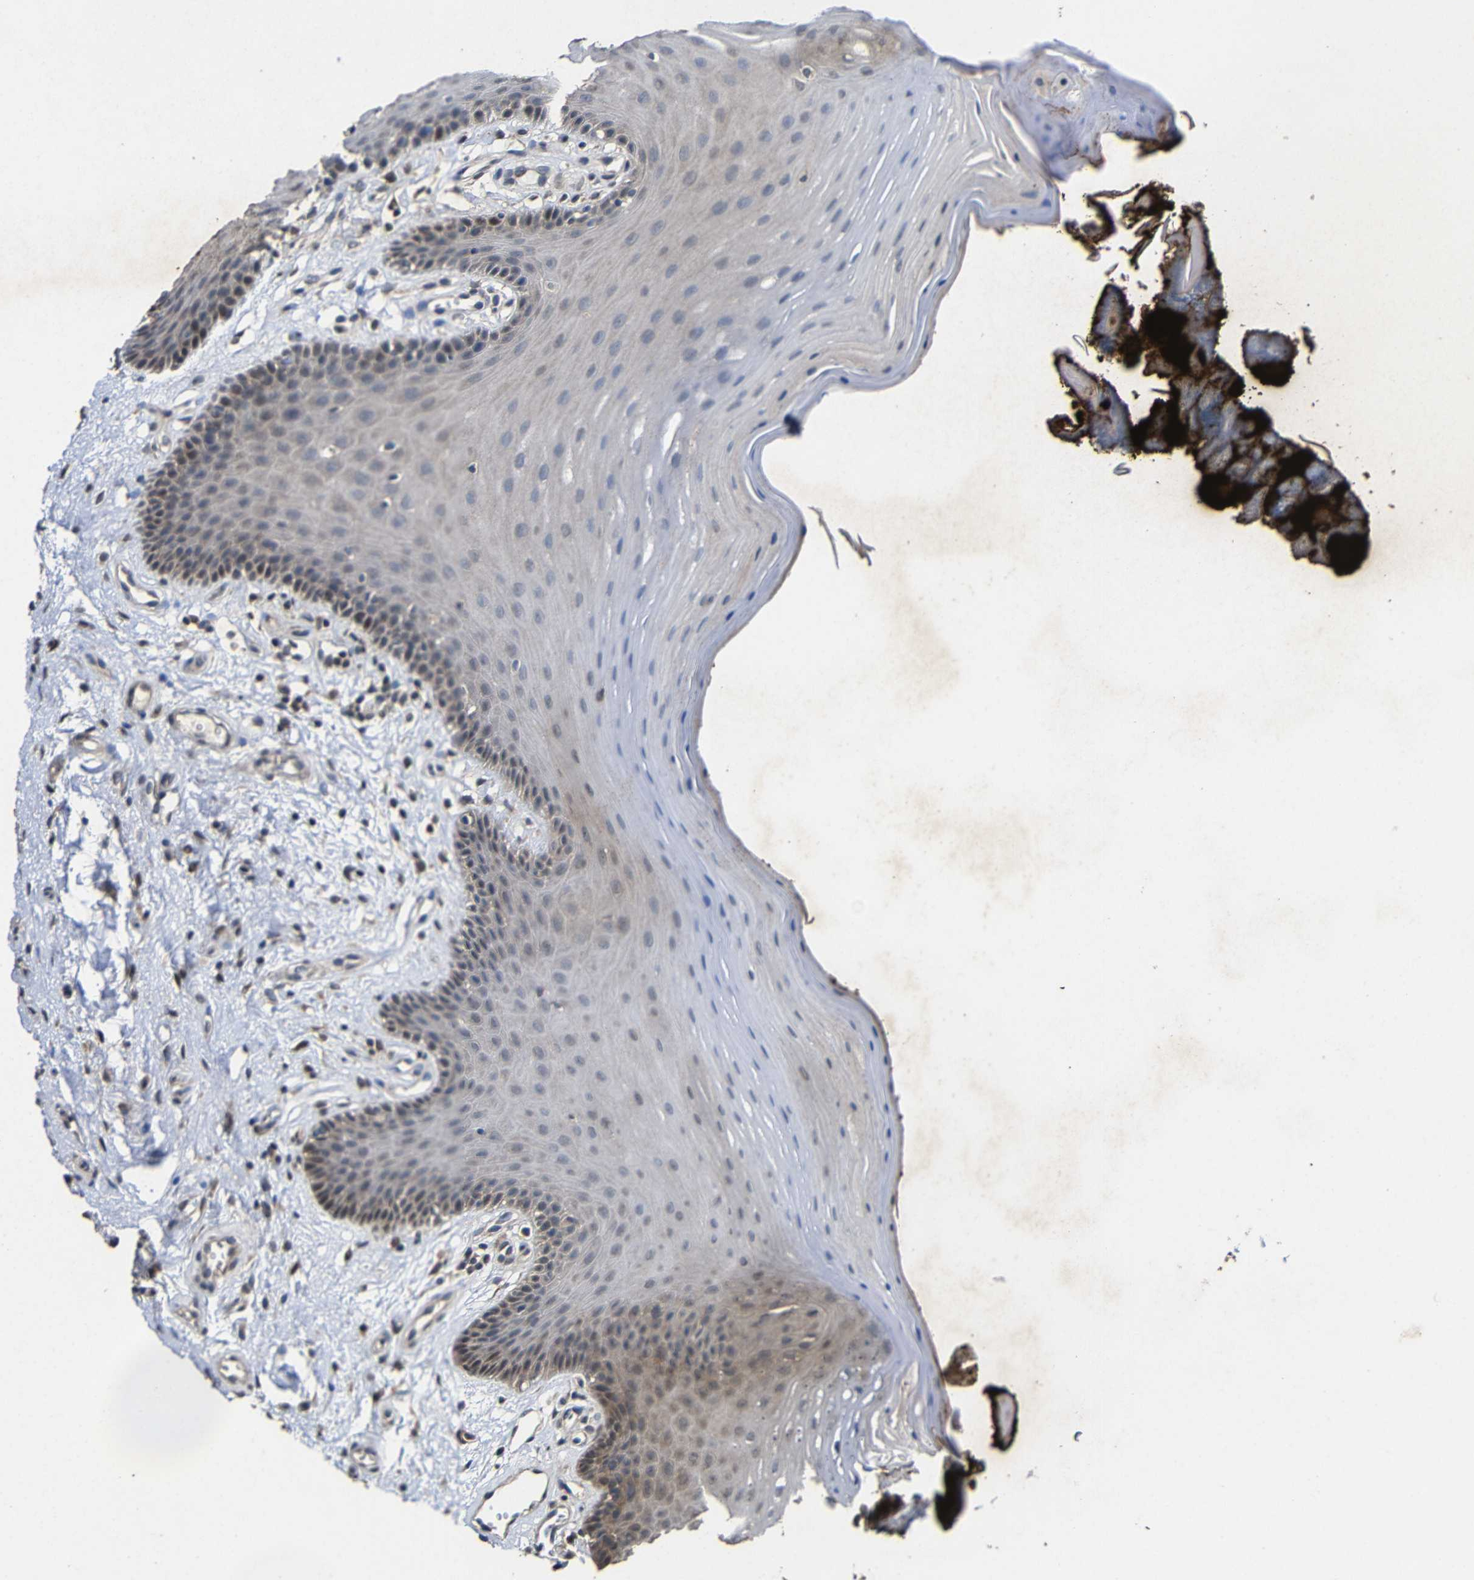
{"staining": {"intensity": "weak", "quantity": "<25%", "location": "cytoplasmic/membranous"}, "tissue": "oral mucosa", "cell_type": "Squamous epithelial cells", "image_type": "normal", "snomed": [{"axis": "morphology", "description": "Normal tissue, NOS"}, {"axis": "topography", "description": "Skeletal muscle"}, {"axis": "topography", "description": "Oral tissue"}], "caption": "Squamous epithelial cells show no significant positivity in unremarkable oral mucosa.", "gene": "ATG12", "patient": {"sex": "male", "age": 58}}